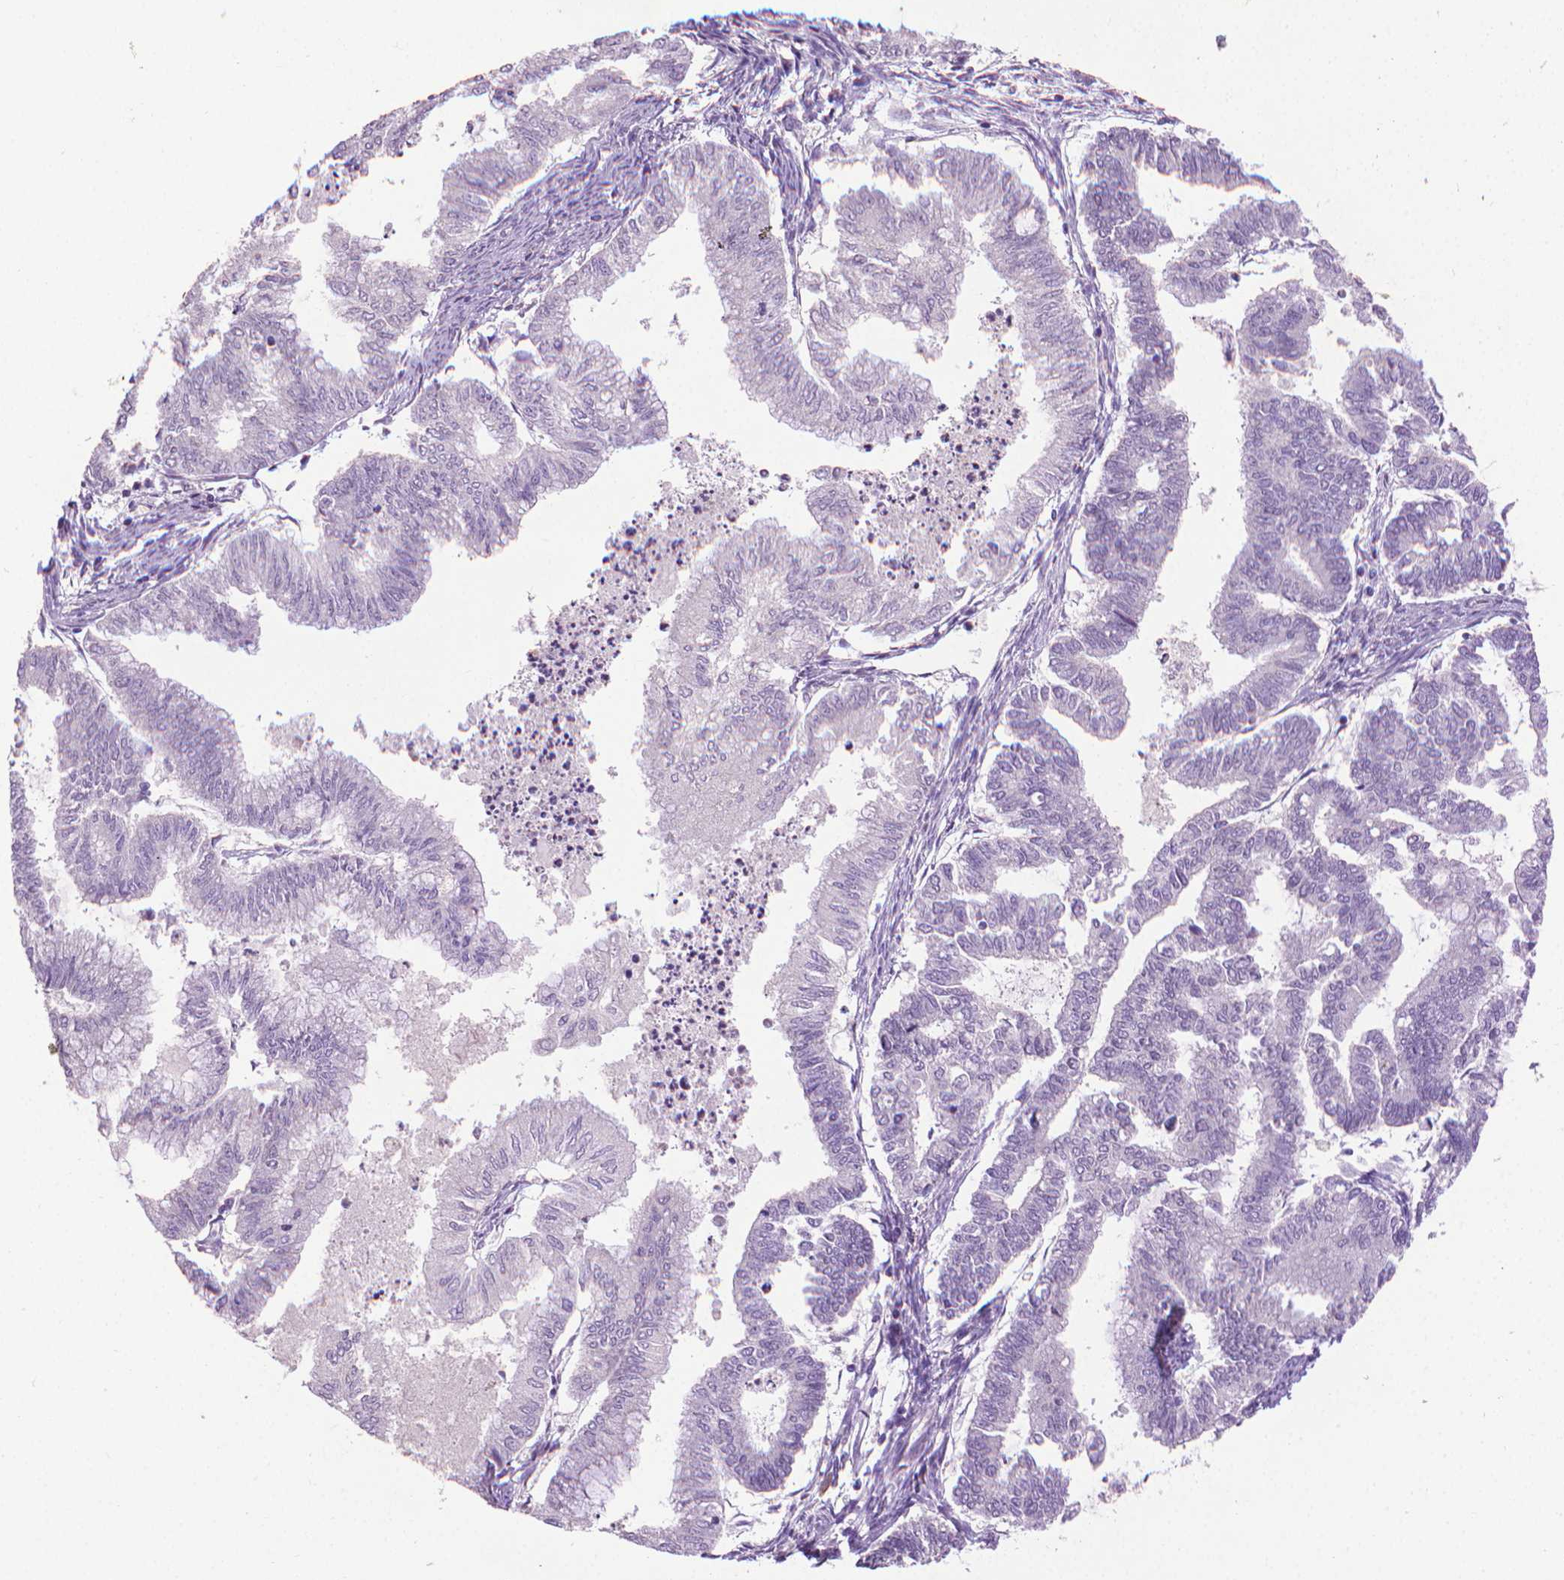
{"staining": {"intensity": "negative", "quantity": "none", "location": "none"}, "tissue": "endometrial cancer", "cell_type": "Tumor cells", "image_type": "cancer", "snomed": [{"axis": "morphology", "description": "Adenocarcinoma, NOS"}, {"axis": "topography", "description": "Endometrium"}], "caption": "Tumor cells show no significant staining in endometrial cancer.", "gene": "CDKN2D", "patient": {"sex": "female", "age": 79}}